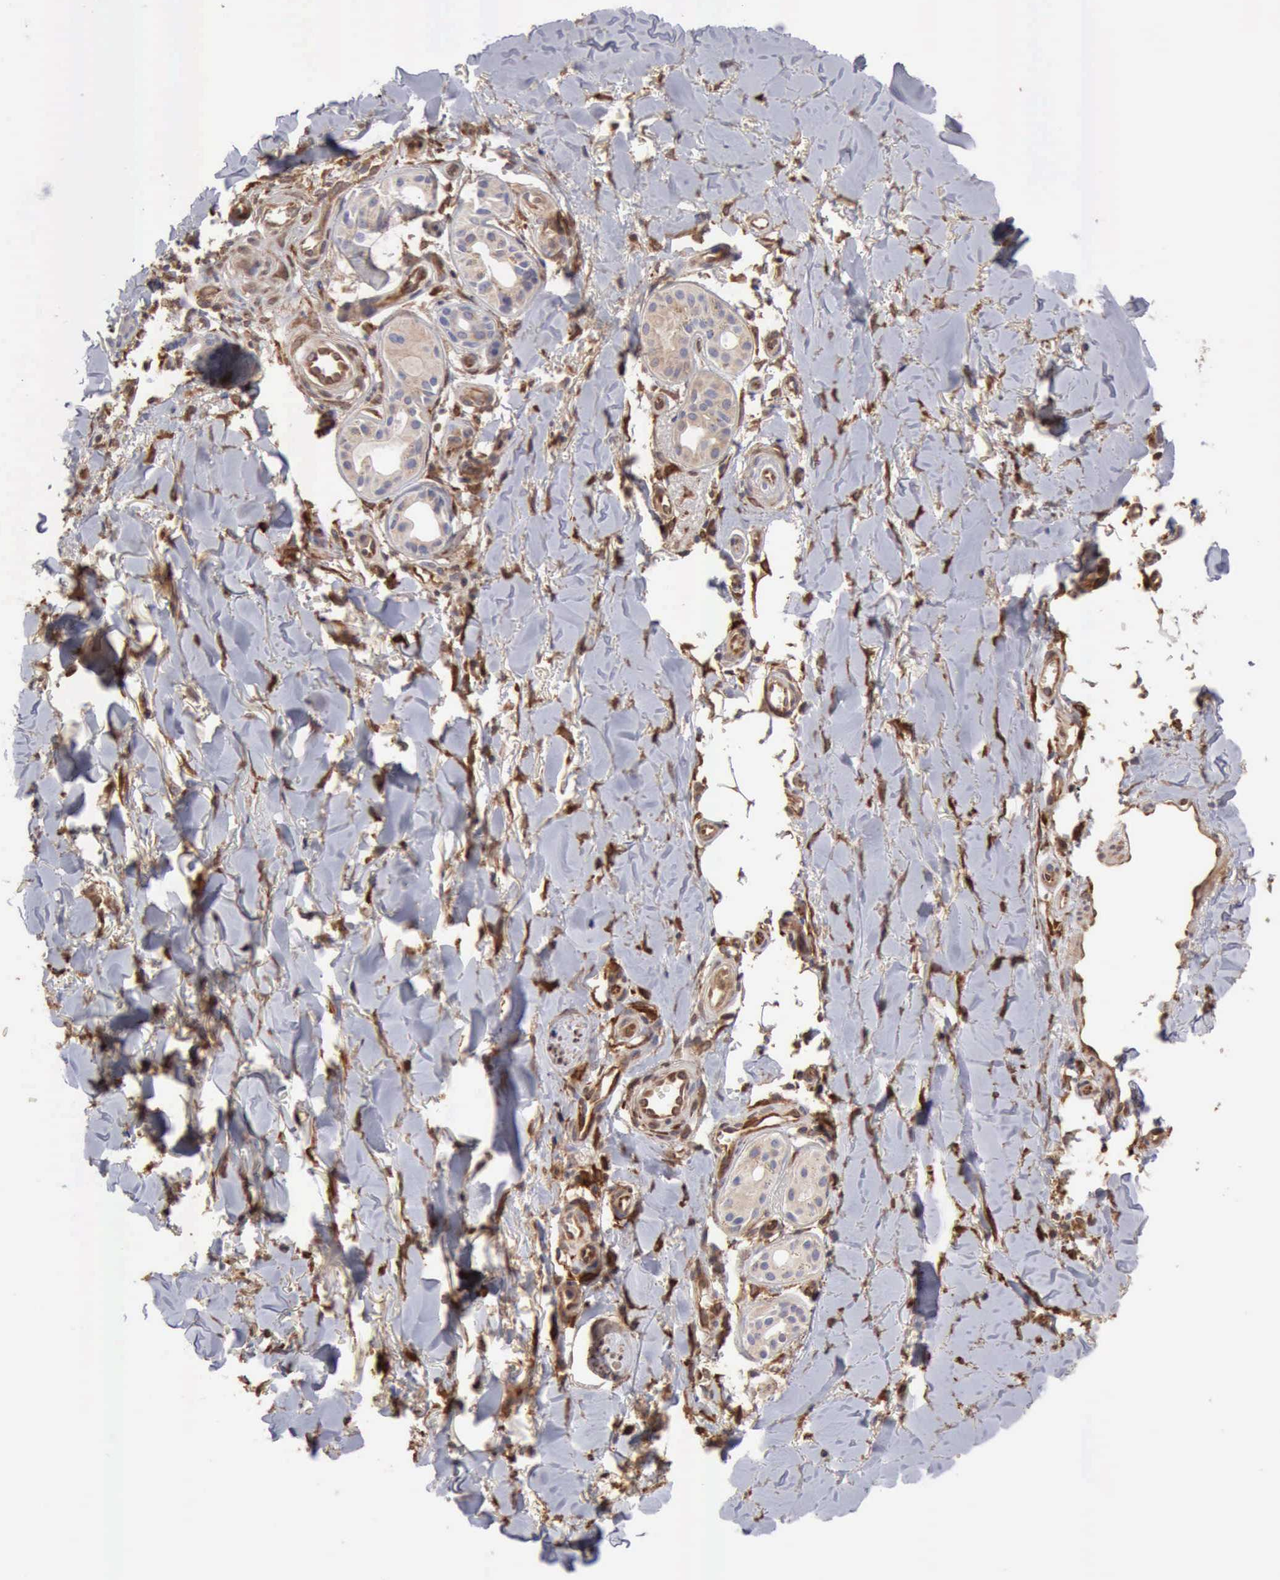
{"staining": {"intensity": "weak", "quantity": "25%-75%", "location": "cytoplasmic/membranous"}, "tissue": "skin cancer", "cell_type": "Tumor cells", "image_type": "cancer", "snomed": [{"axis": "morphology", "description": "Basal cell carcinoma"}, {"axis": "topography", "description": "Skin"}], "caption": "Immunohistochemistry (IHC) micrograph of human skin cancer (basal cell carcinoma) stained for a protein (brown), which shows low levels of weak cytoplasmic/membranous staining in approximately 25%-75% of tumor cells.", "gene": "APOL2", "patient": {"sex": "male", "age": 81}}